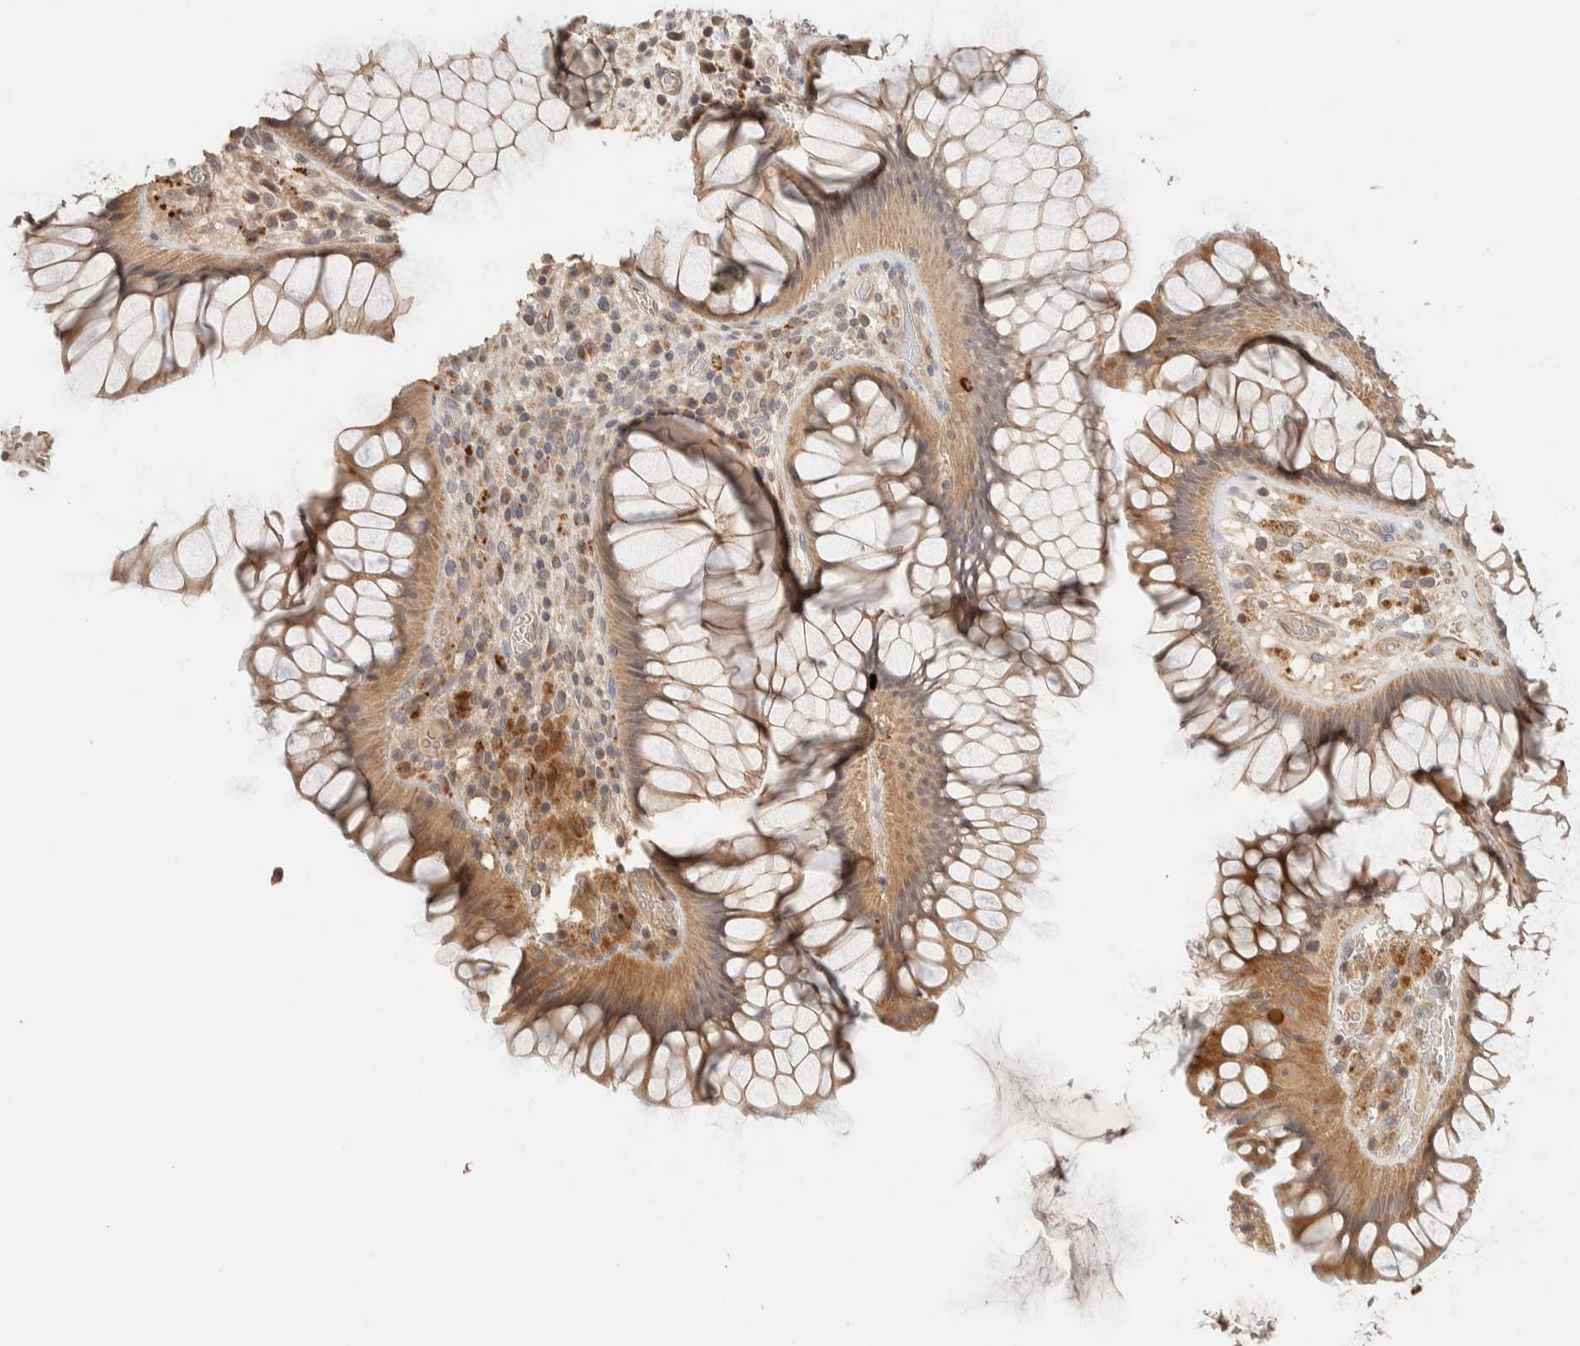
{"staining": {"intensity": "moderate", "quantity": ">75%", "location": "cytoplasmic/membranous"}, "tissue": "rectum", "cell_type": "Glandular cells", "image_type": "normal", "snomed": [{"axis": "morphology", "description": "Normal tissue, NOS"}, {"axis": "topography", "description": "Rectum"}], "caption": "Immunohistochemical staining of unremarkable human rectum shows moderate cytoplasmic/membranous protein positivity in about >75% of glandular cells. The staining was performed using DAB, with brown indicating positive protein expression. Nuclei are stained blue with hematoxylin.", "gene": "ITPA", "patient": {"sex": "male", "age": 51}}